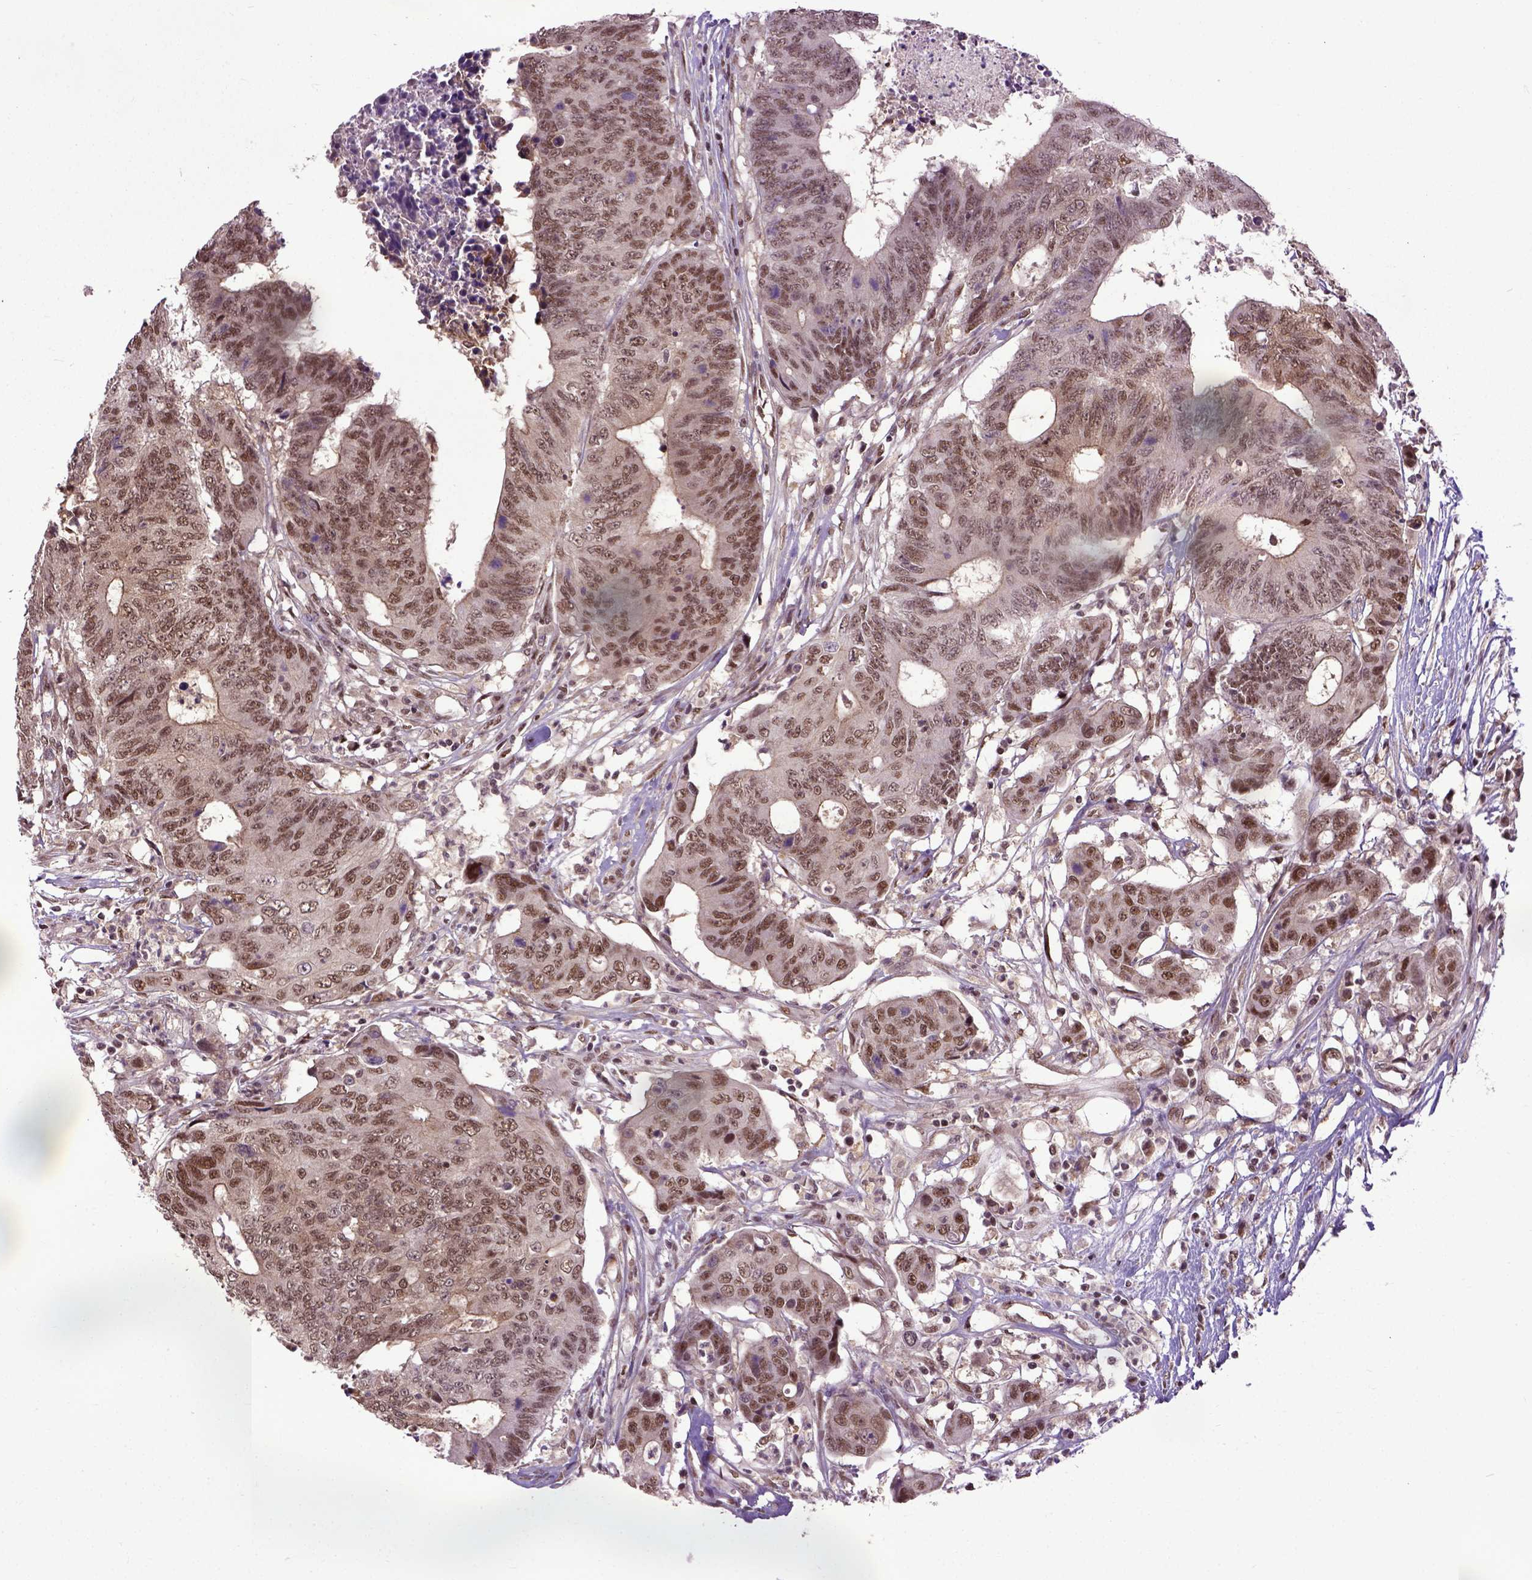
{"staining": {"intensity": "moderate", "quantity": ">75%", "location": "nuclear"}, "tissue": "colorectal cancer", "cell_type": "Tumor cells", "image_type": "cancer", "snomed": [{"axis": "morphology", "description": "Adenocarcinoma, NOS"}, {"axis": "topography", "description": "Colon"}], "caption": "Immunohistochemical staining of colorectal cancer demonstrates medium levels of moderate nuclear protein positivity in approximately >75% of tumor cells.", "gene": "UBA3", "patient": {"sex": "female", "age": 48}}